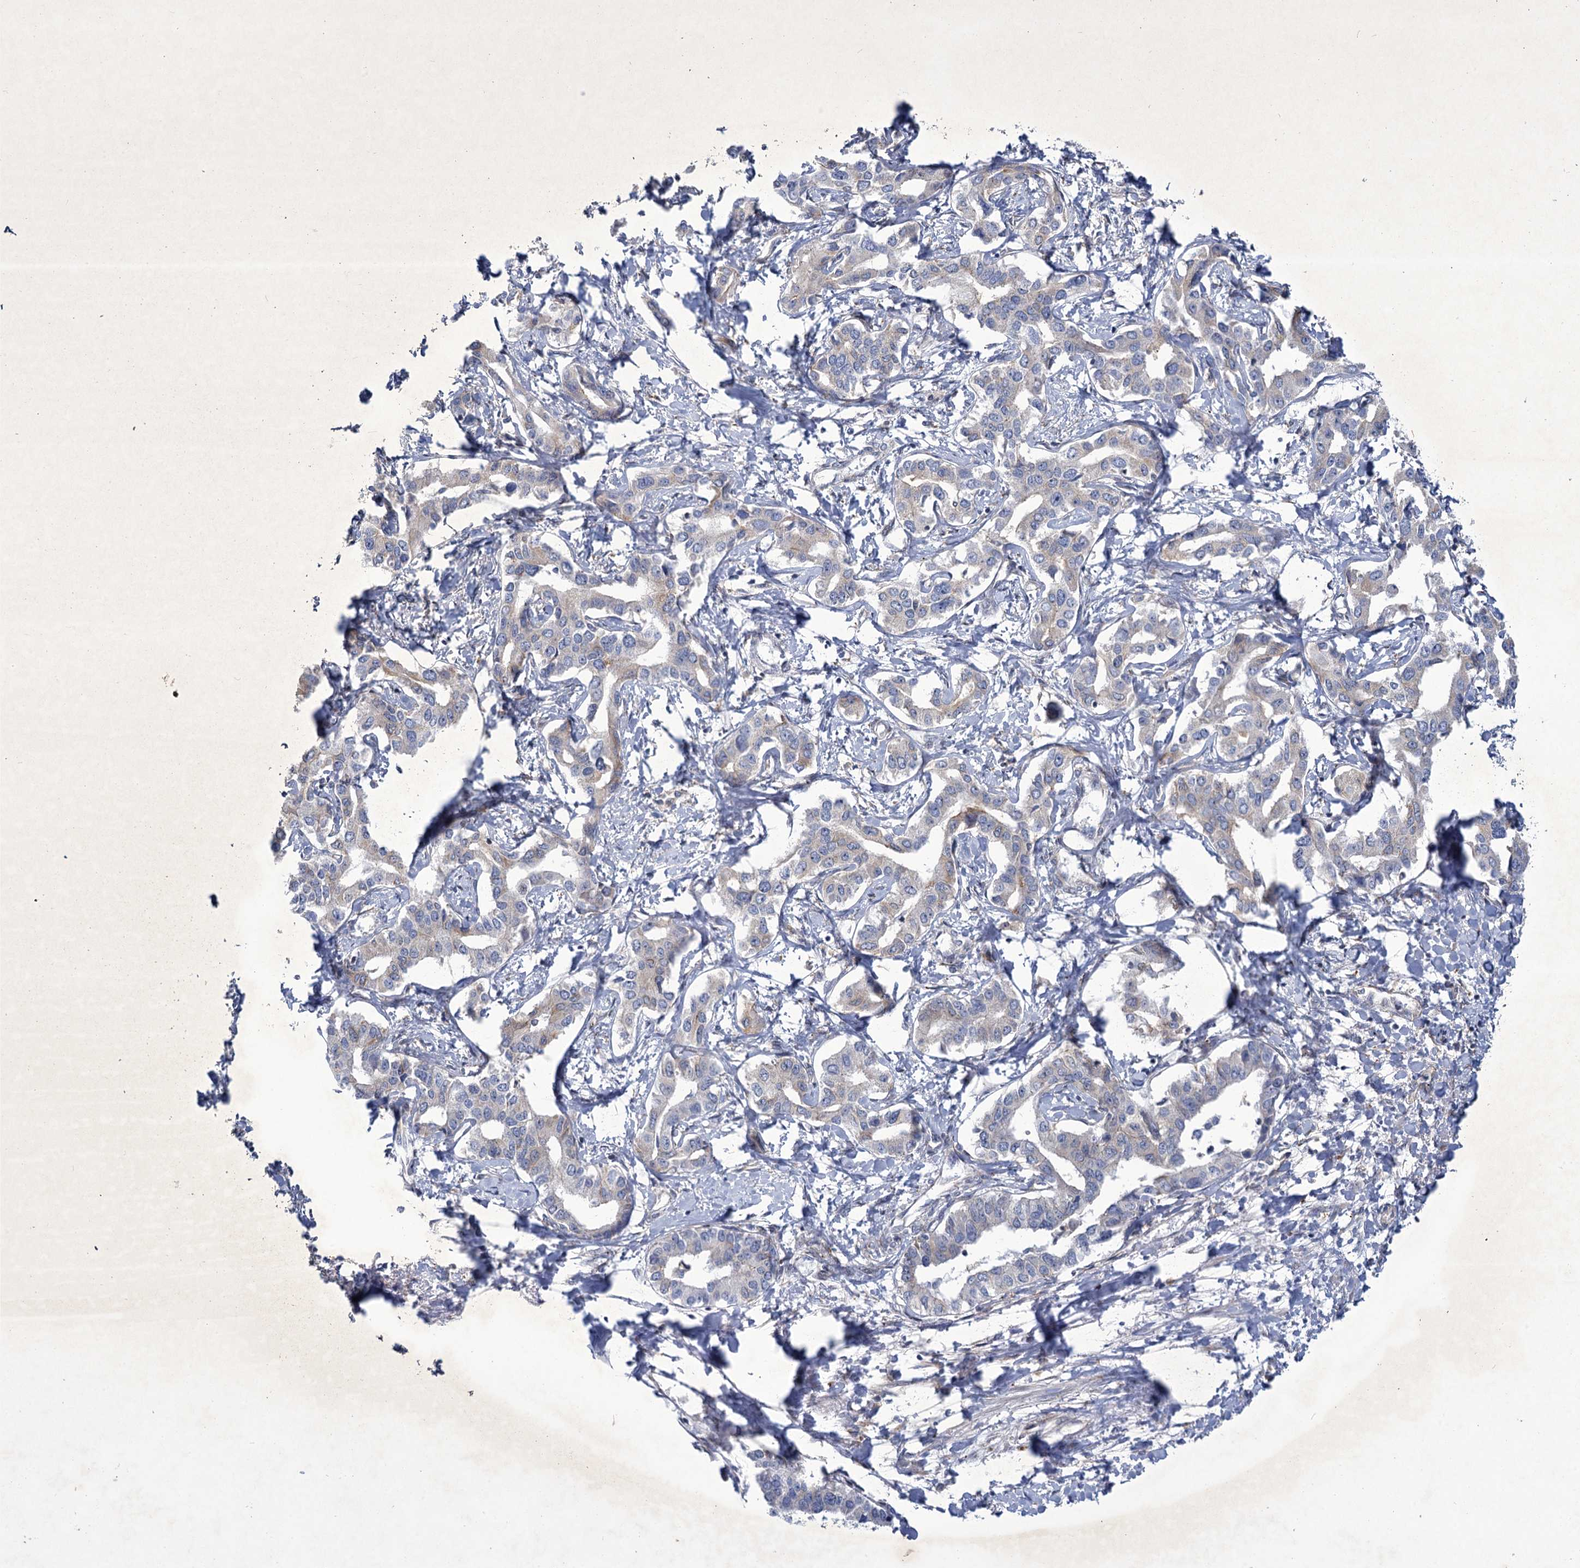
{"staining": {"intensity": "negative", "quantity": "none", "location": "none"}, "tissue": "liver cancer", "cell_type": "Tumor cells", "image_type": "cancer", "snomed": [{"axis": "morphology", "description": "Cholangiocarcinoma"}, {"axis": "topography", "description": "Liver"}], "caption": "Tumor cells show no significant protein expression in liver cancer.", "gene": "MBLAC2", "patient": {"sex": "male", "age": 59}}